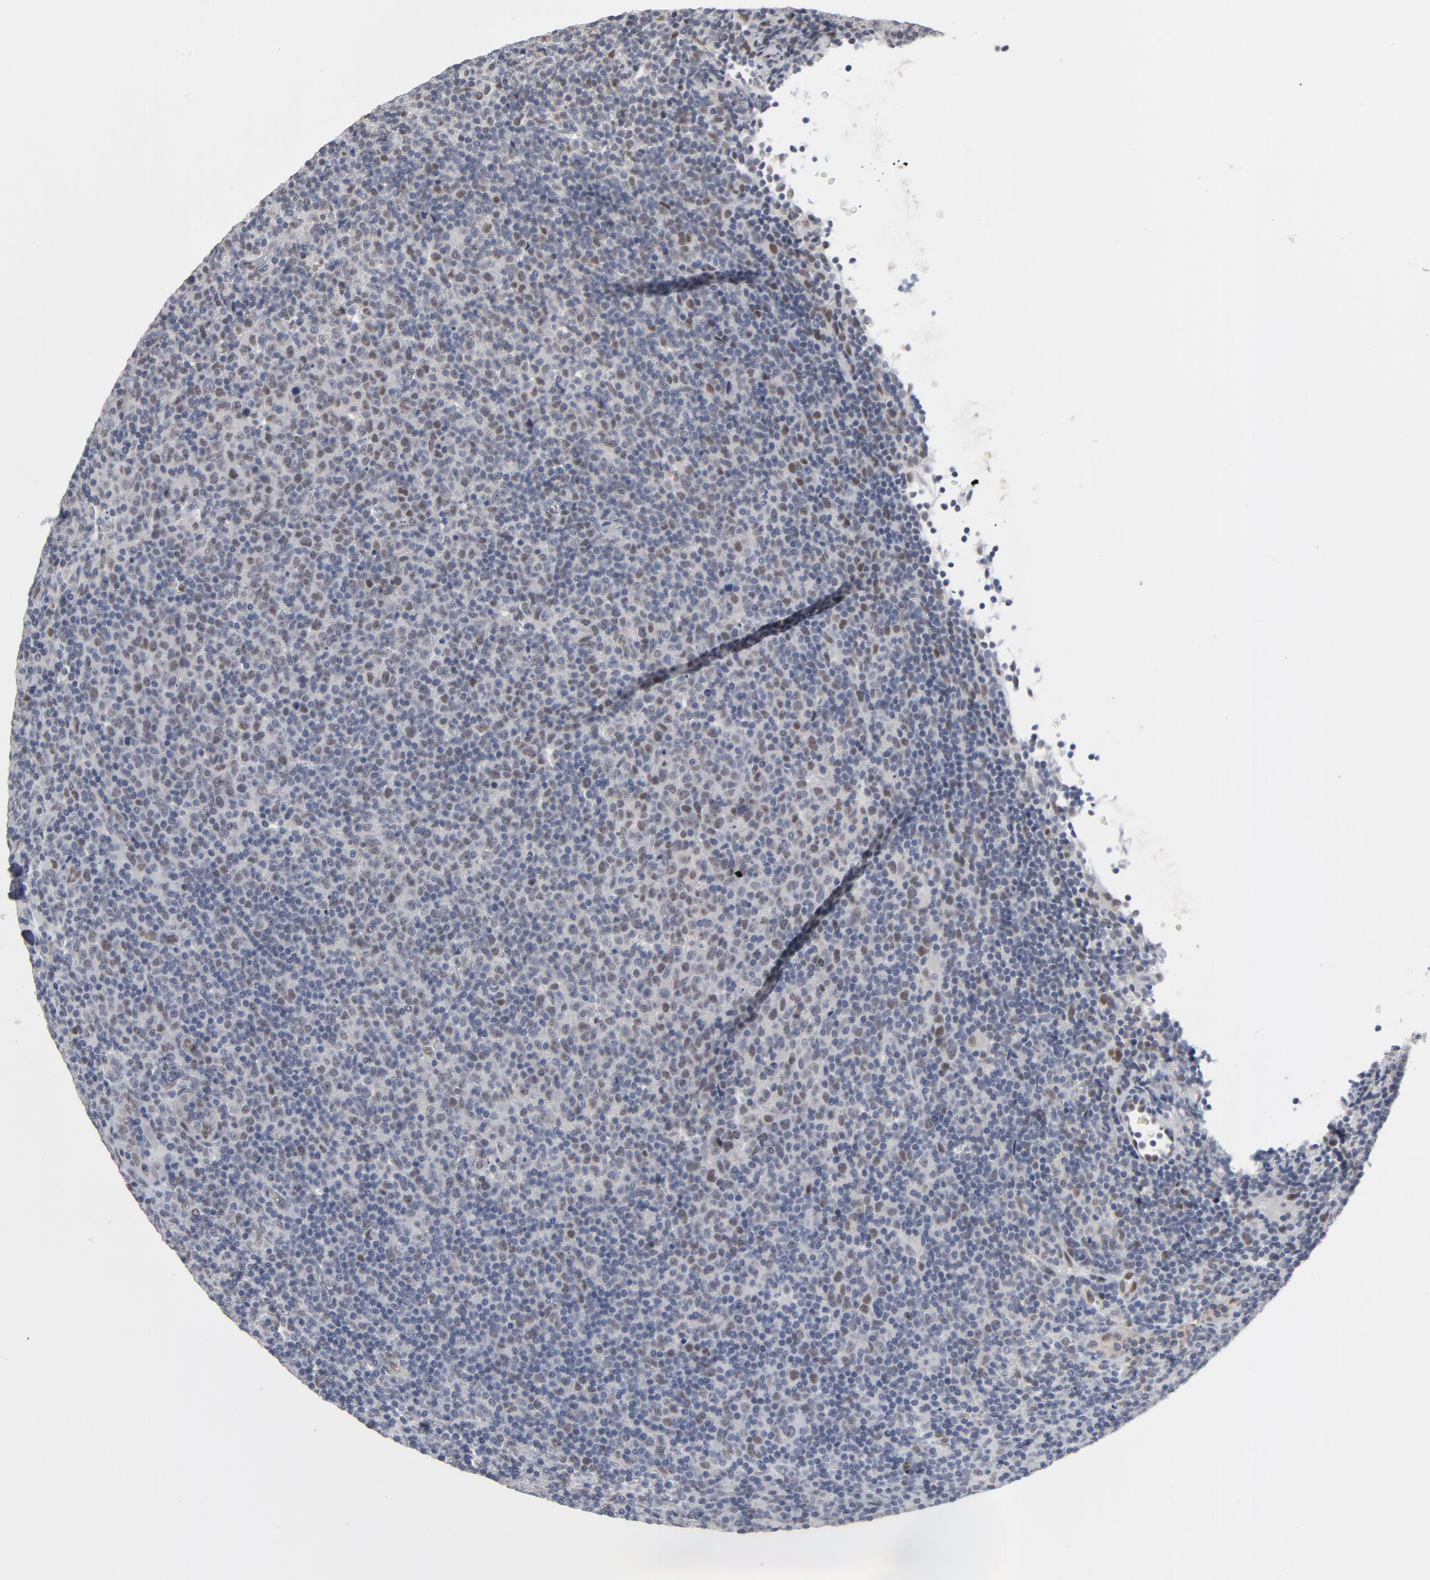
{"staining": {"intensity": "negative", "quantity": "none", "location": "none"}, "tissue": "lymphoma", "cell_type": "Tumor cells", "image_type": "cancer", "snomed": [{"axis": "morphology", "description": "Malignant lymphoma, non-Hodgkin's type, Low grade"}, {"axis": "topography", "description": "Lymph node"}], "caption": "This is an immunohistochemistry photomicrograph of human malignant lymphoma, non-Hodgkin's type (low-grade). There is no expression in tumor cells.", "gene": "ATF7", "patient": {"sex": "male", "age": 70}}